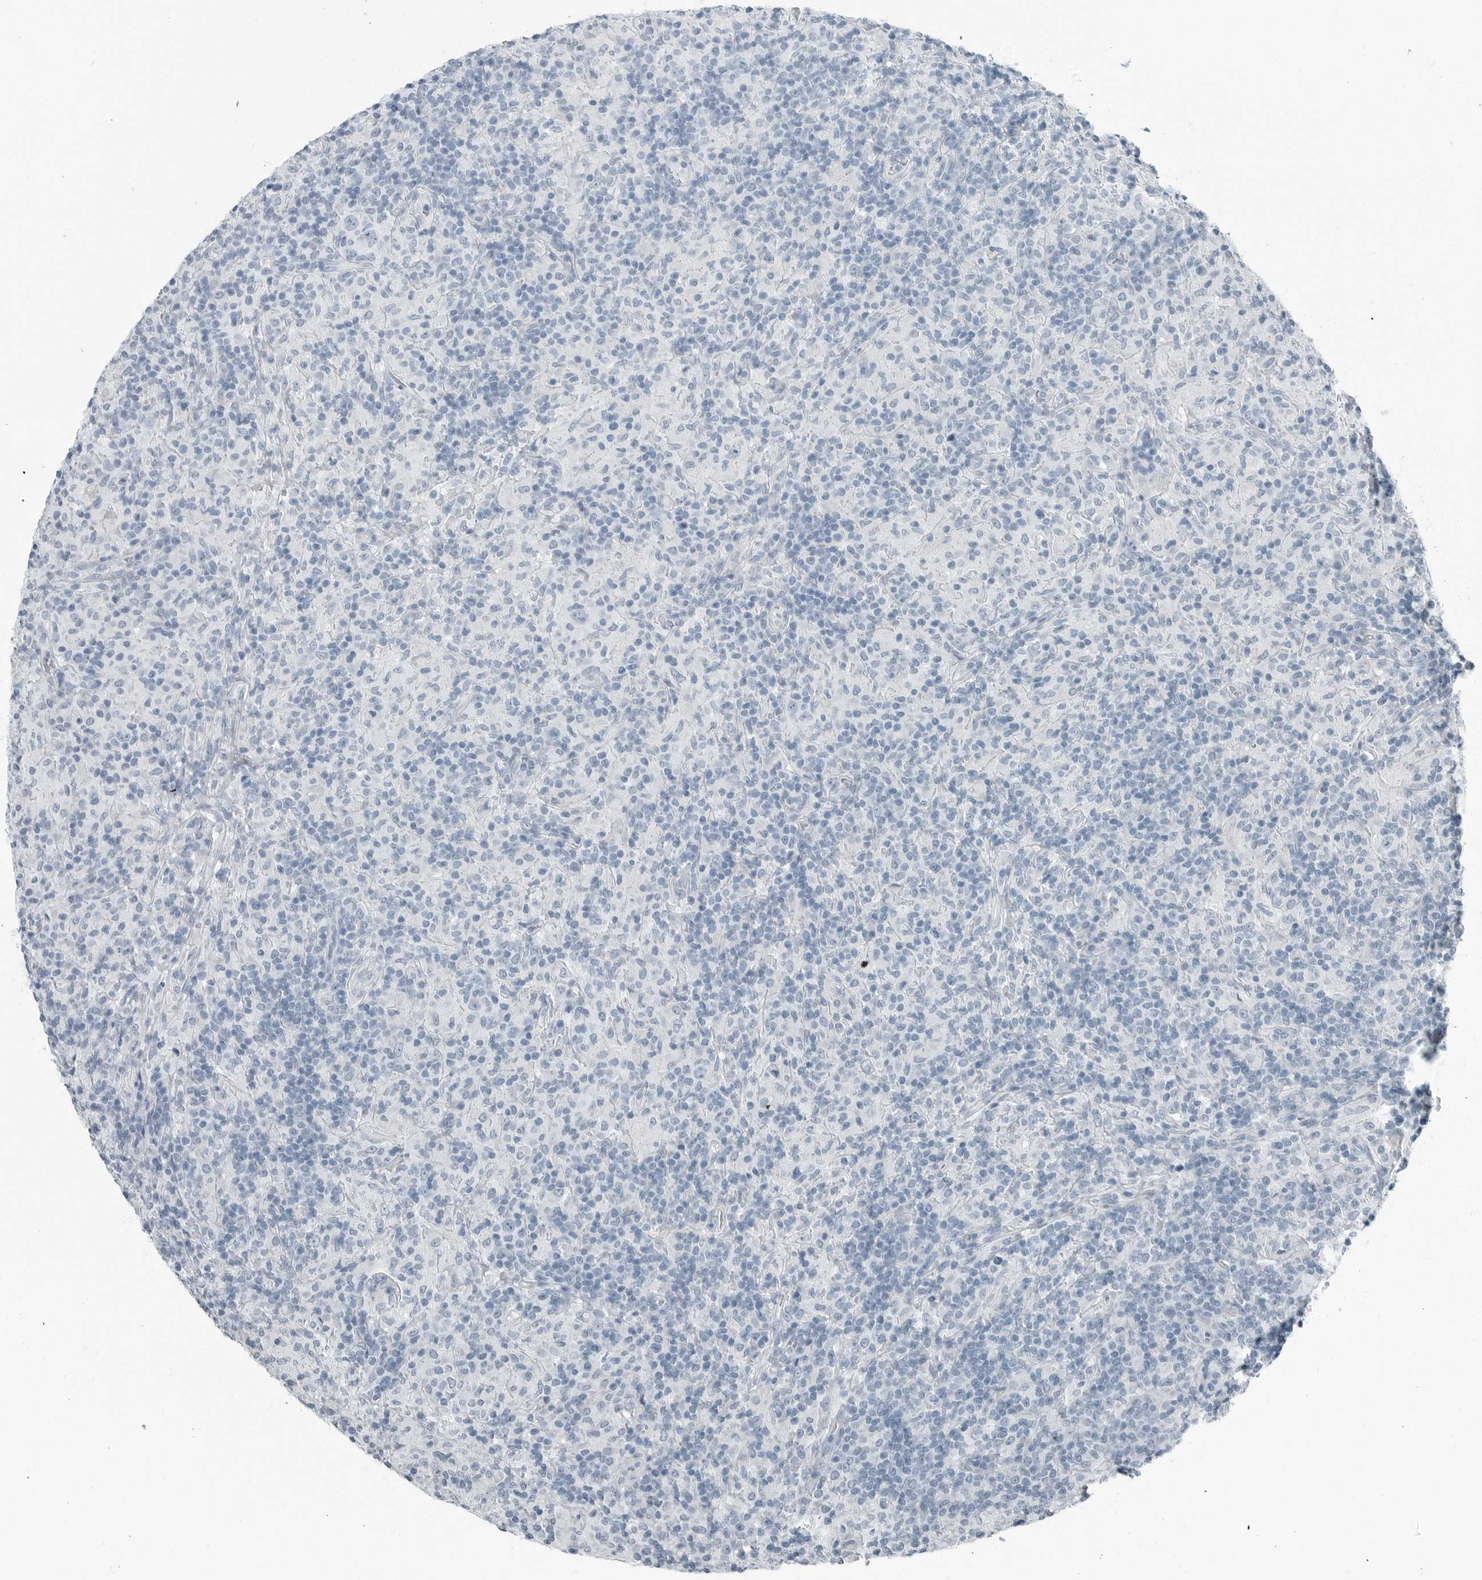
{"staining": {"intensity": "negative", "quantity": "none", "location": "none"}, "tissue": "lymphoma", "cell_type": "Tumor cells", "image_type": "cancer", "snomed": [{"axis": "morphology", "description": "Hodgkin's disease, NOS"}, {"axis": "topography", "description": "Lymph node"}], "caption": "Human lymphoma stained for a protein using immunohistochemistry demonstrates no staining in tumor cells.", "gene": "ZPBP2", "patient": {"sex": "male", "age": 70}}